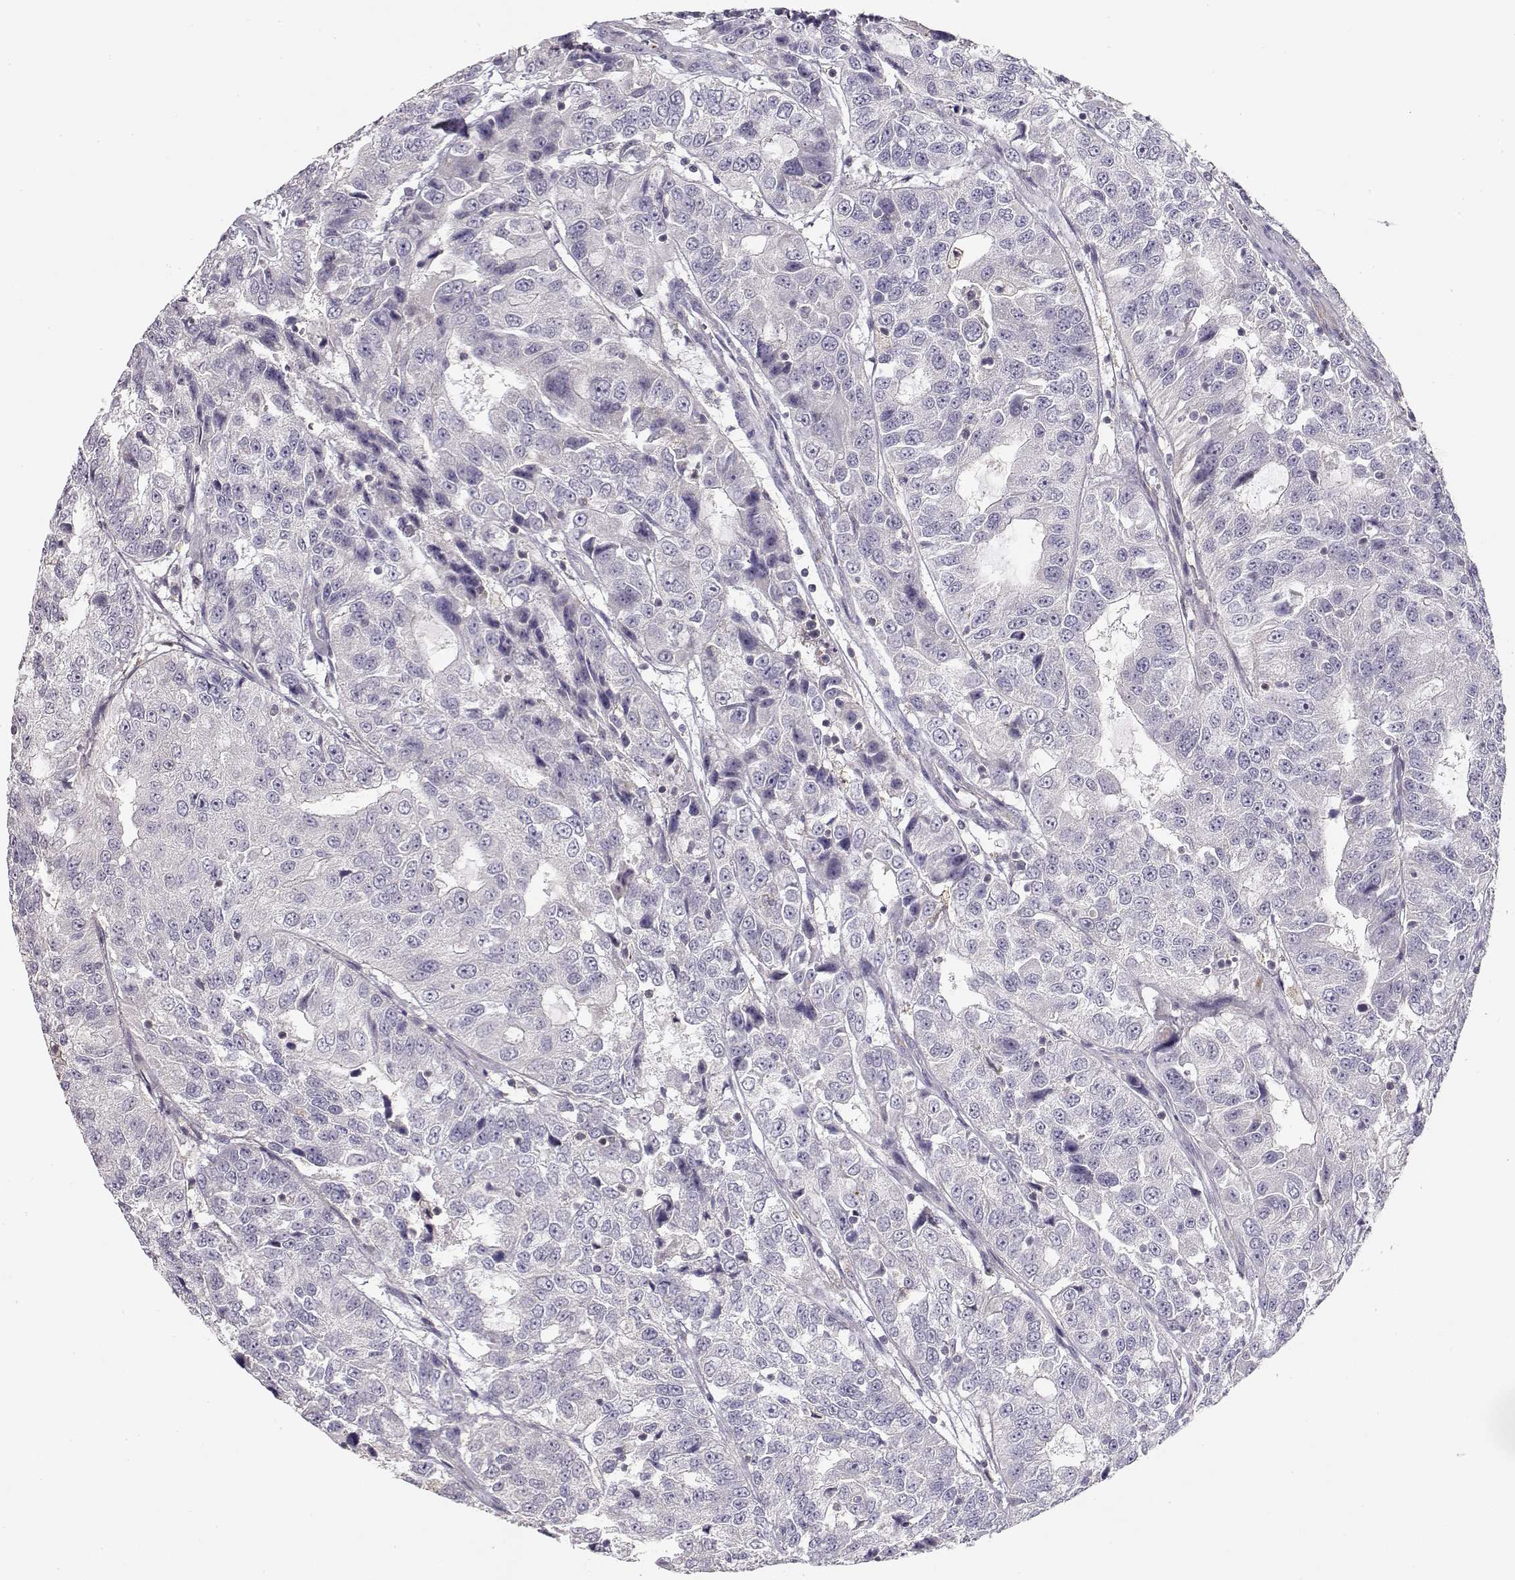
{"staining": {"intensity": "negative", "quantity": "none", "location": "none"}, "tissue": "urothelial cancer", "cell_type": "Tumor cells", "image_type": "cancer", "snomed": [{"axis": "morphology", "description": "Urothelial carcinoma, NOS"}, {"axis": "morphology", "description": "Urothelial carcinoma, High grade"}, {"axis": "topography", "description": "Urinary bladder"}], "caption": "Photomicrograph shows no protein expression in tumor cells of transitional cell carcinoma tissue.", "gene": "VAV1", "patient": {"sex": "female", "age": 73}}